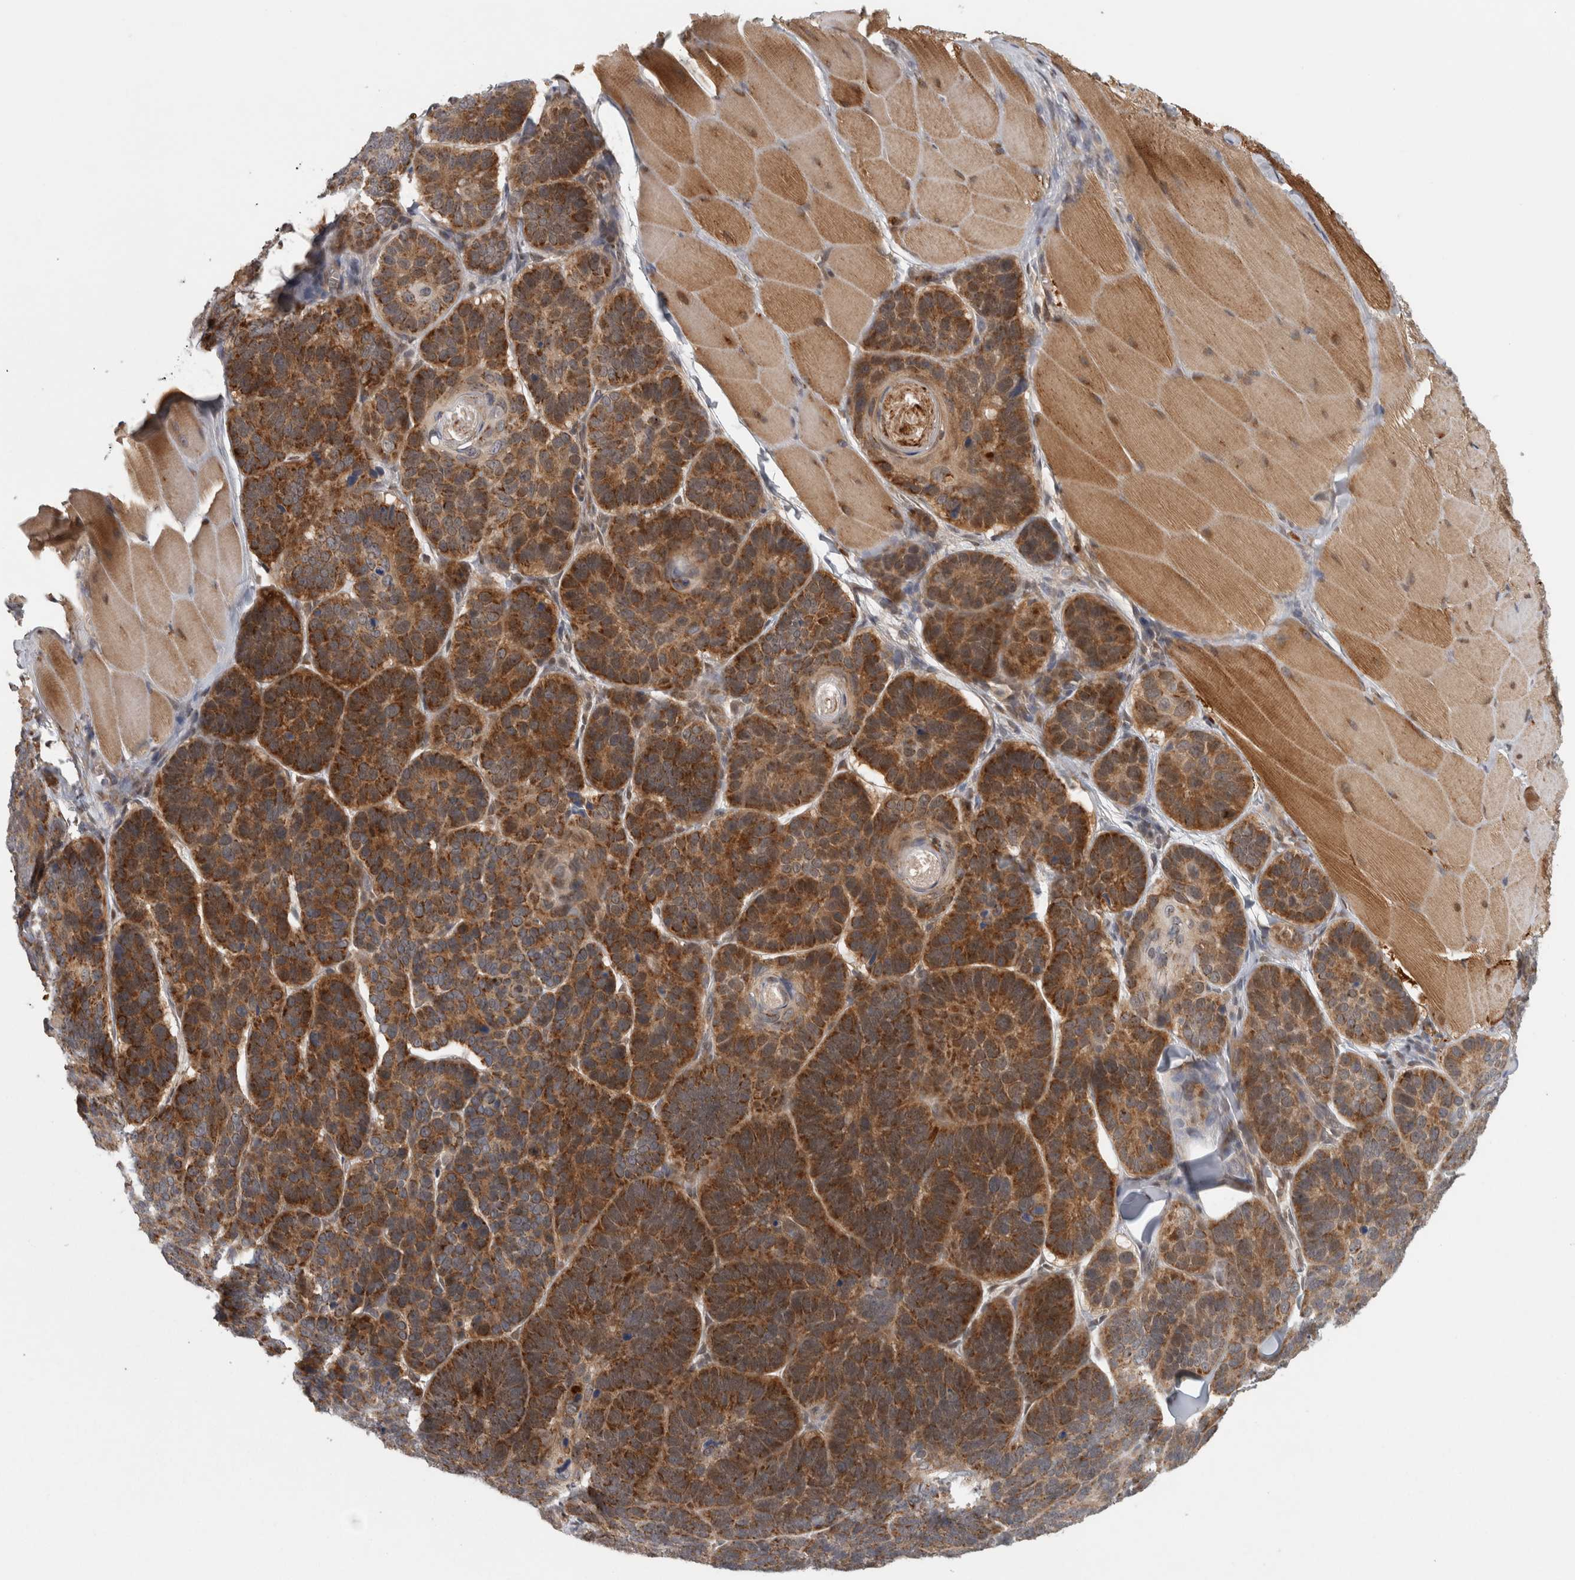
{"staining": {"intensity": "strong", "quantity": "25%-75%", "location": "cytoplasmic/membranous"}, "tissue": "skin cancer", "cell_type": "Tumor cells", "image_type": "cancer", "snomed": [{"axis": "morphology", "description": "Basal cell carcinoma"}, {"axis": "topography", "description": "Skin"}], "caption": "Strong cytoplasmic/membranous expression is present in approximately 25%-75% of tumor cells in basal cell carcinoma (skin).", "gene": "KDM8", "patient": {"sex": "male", "age": 62}}